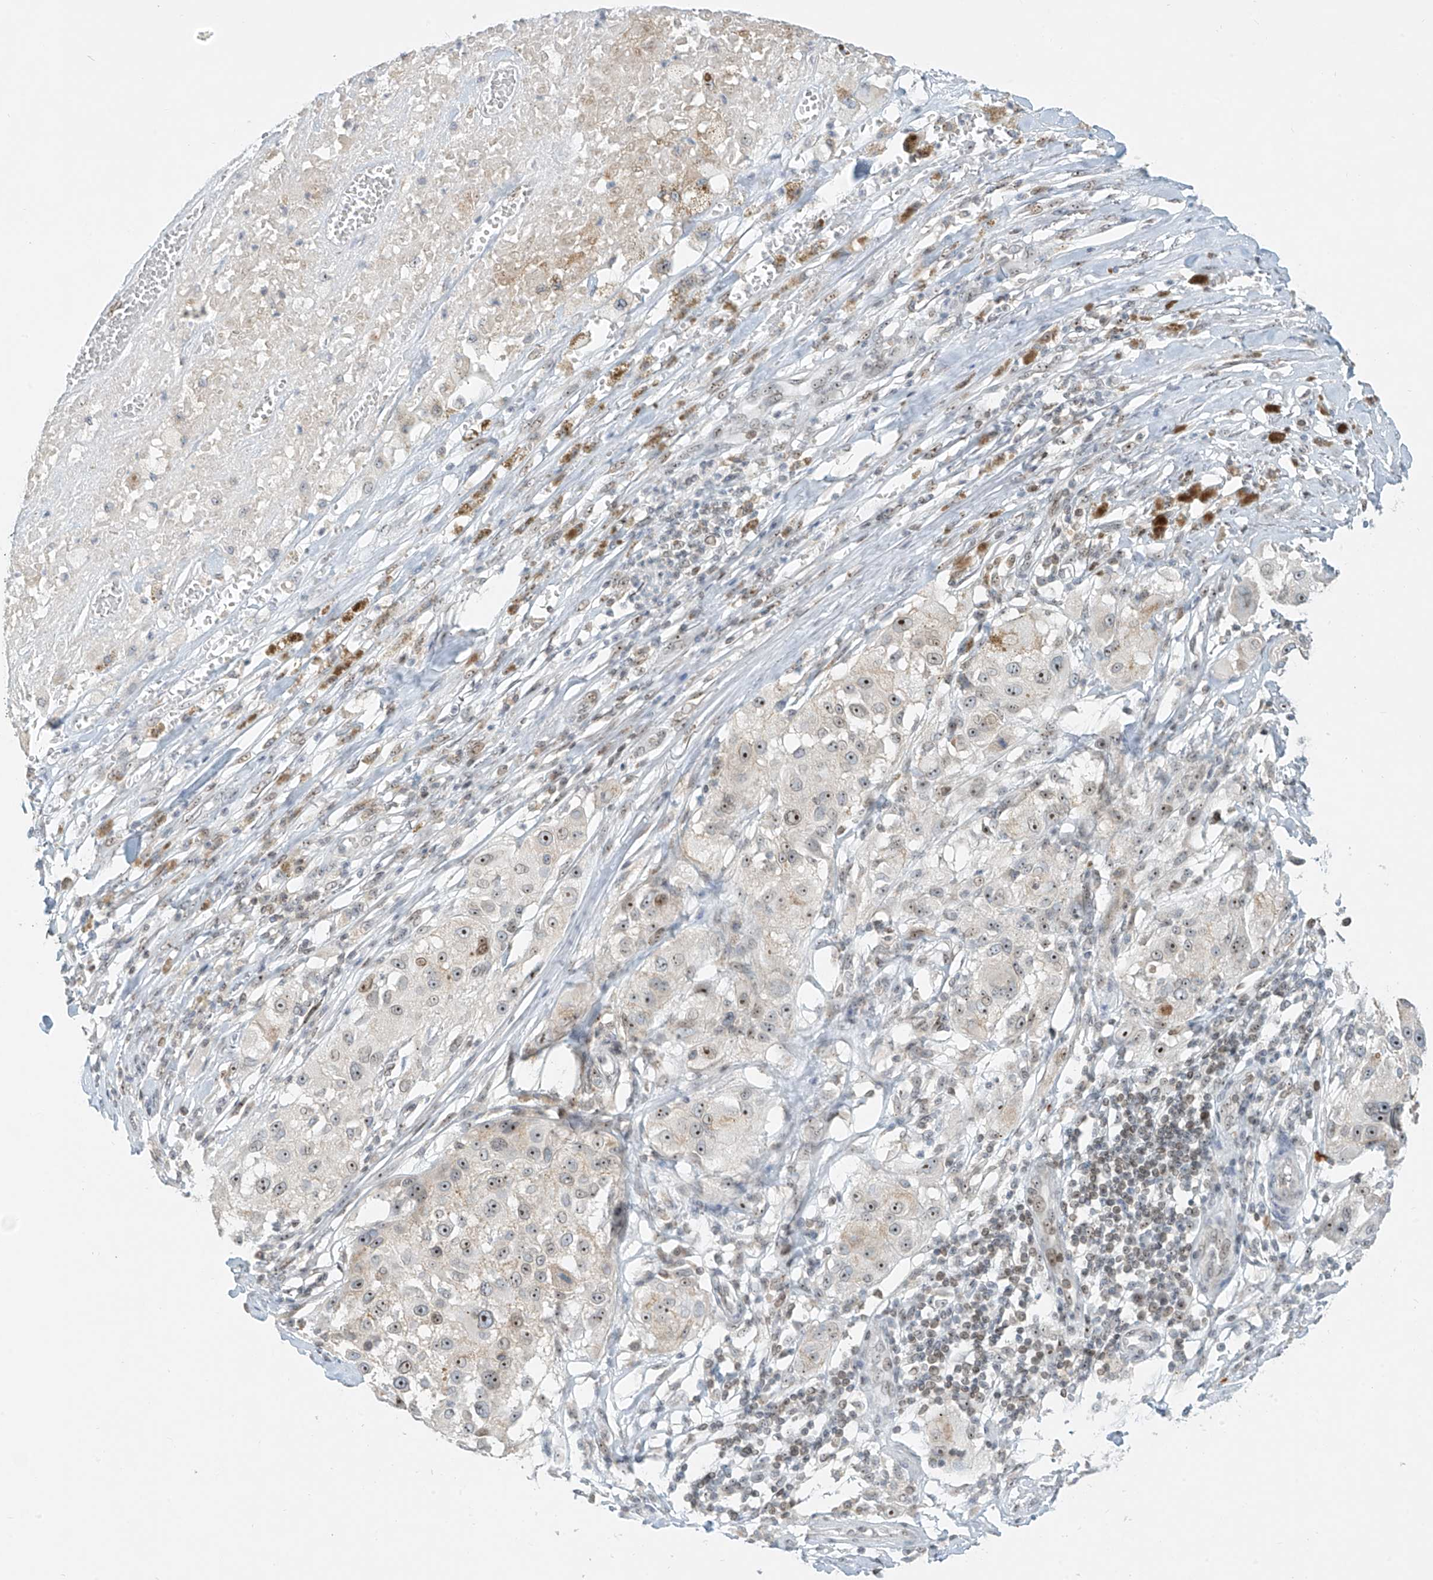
{"staining": {"intensity": "moderate", "quantity": "25%-75%", "location": "nuclear"}, "tissue": "melanoma", "cell_type": "Tumor cells", "image_type": "cancer", "snomed": [{"axis": "morphology", "description": "Necrosis, NOS"}, {"axis": "morphology", "description": "Malignant melanoma, NOS"}, {"axis": "topography", "description": "Skin"}], "caption": "The micrograph shows immunohistochemical staining of malignant melanoma. There is moderate nuclear expression is appreciated in approximately 25%-75% of tumor cells.", "gene": "SAMD15", "patient": {"sex": "female", "age": 87}}